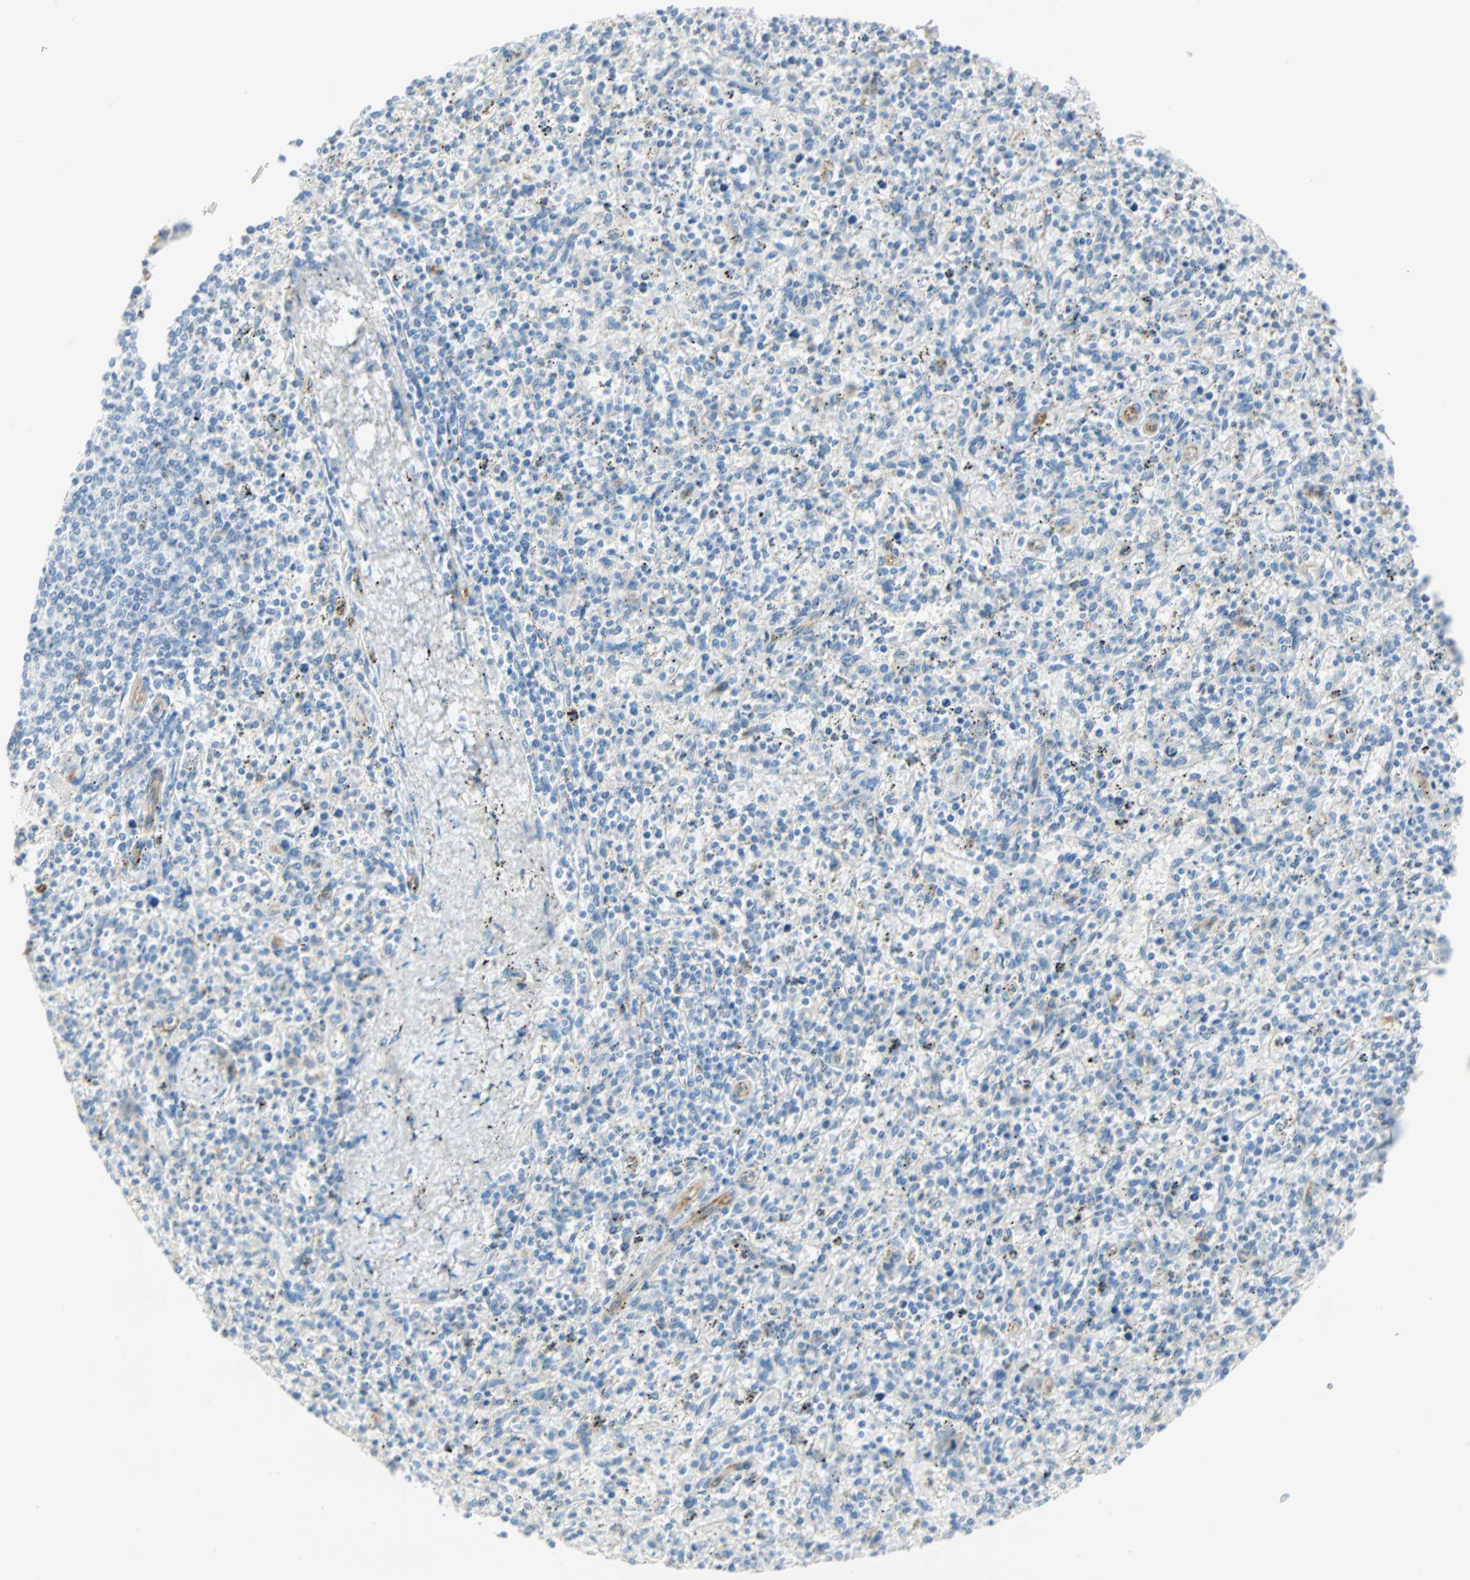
{"staining": {"intensity": "weak", "quantity": "<25%", "location": "cytoplasmic/membranous"}, "tissue": "spleen", "cell_type": "Cells in red pulp", "image_type": "normal", "snomed": [{"axis": "morphology", "description": "Normal tissue, NOS"}, {"axis": "topography", "description": "Spleen"}], "caption": "High power microscopy micrograph of an IHC photomicrograph of unremarkable spleen, revealing no significant expression in cells in red pulp.", "gene": "VPS9D1", "patient": {"sex": "male", "age": 72}}